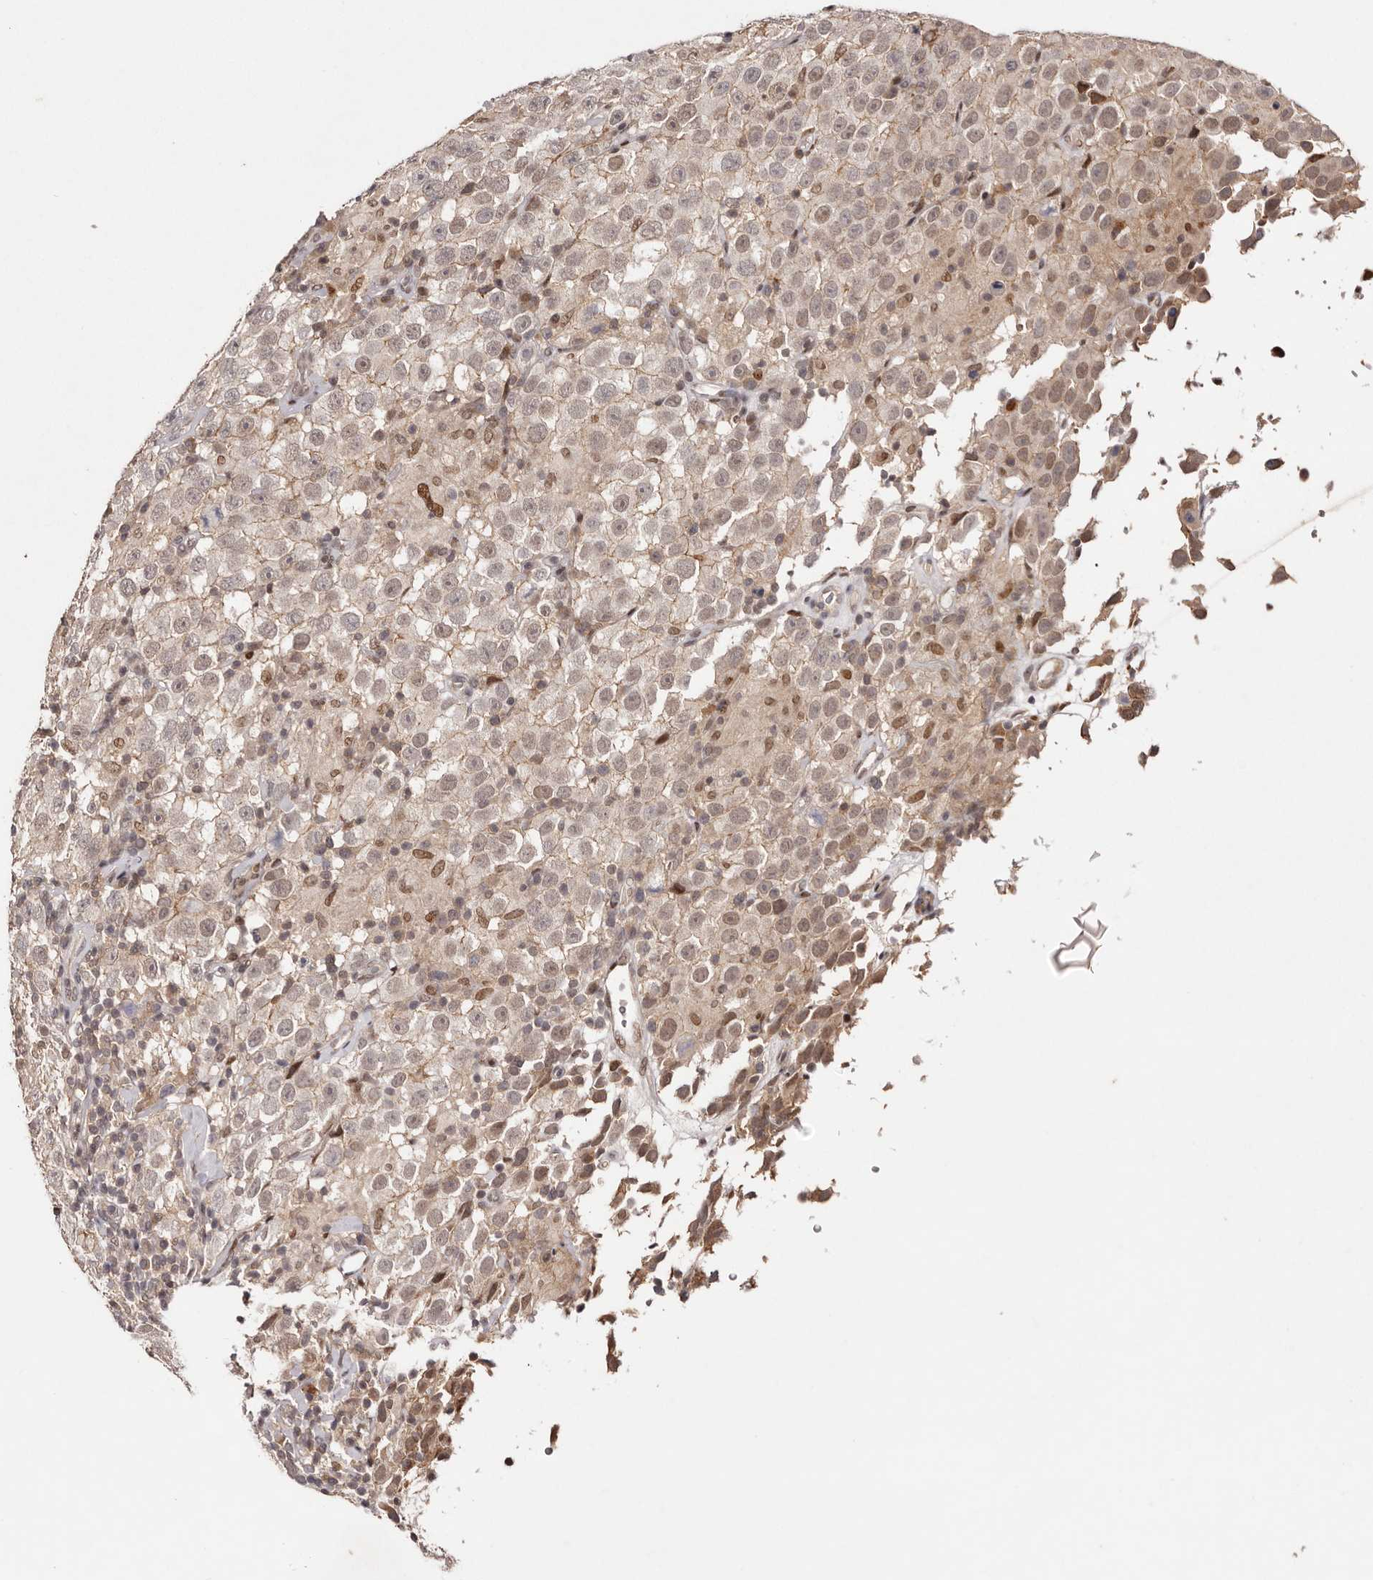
{"staining": {"intensity": "weak", "quantity": "25%-75%", "location": "cytoplasmic/membranous,nuclear"}, "tissue": "testis cancer", "cell_type": "Tumor cells", "image_type": "cancer", "snomed": [{"axis": "morphology", "description": "Seminoma, NOS"}, {"axis": "topography", "description": "Testis"}], "caption": "Weak cytoplasmic/membranous and nuclear protein staining is present in about 25%-75% of tumor cells in testis cancer (seminoma).", "gene": "FBXO5", "patient": {"sex": "male", "age": 41}}